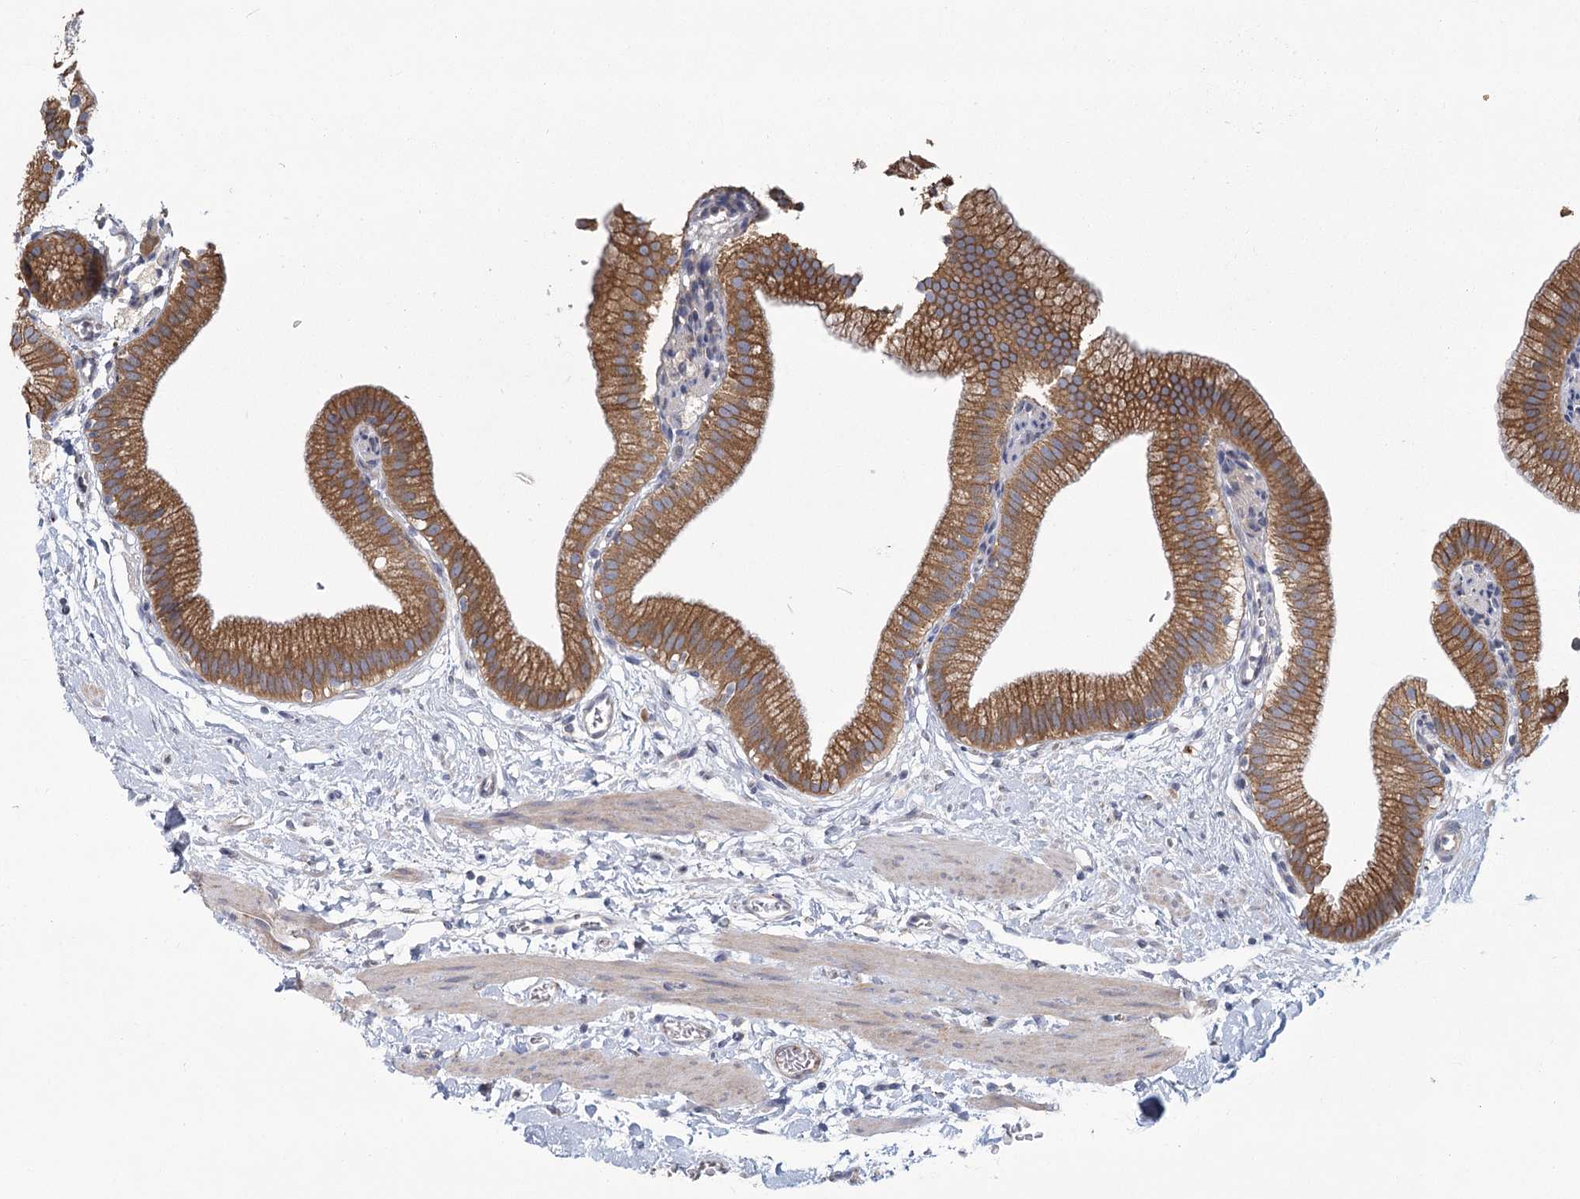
{"staining": {"intensity": "strong", "quantity": ">75%", "location": "cytoplasmic/membranous"}, "tissue": "gallbladder", "cell_type": "Glandular cells", "image_type": "normal", "snomed": [{"axis": "morphology", "description": "Normal tissue, NOS"}, {"axis": "topography", "description": "Gallbladder"}], "caption": "The immunohistochemical stain shows strong cytoplasmic/membranous expression in glandular cells of benign gallbladder. Using DAB (brown) and hematoxylin (blue) stains, captured at high magnification using brightfield microscopy.", "gene": "CNTLN", "patient": {"sex": "male", "age": 55}}